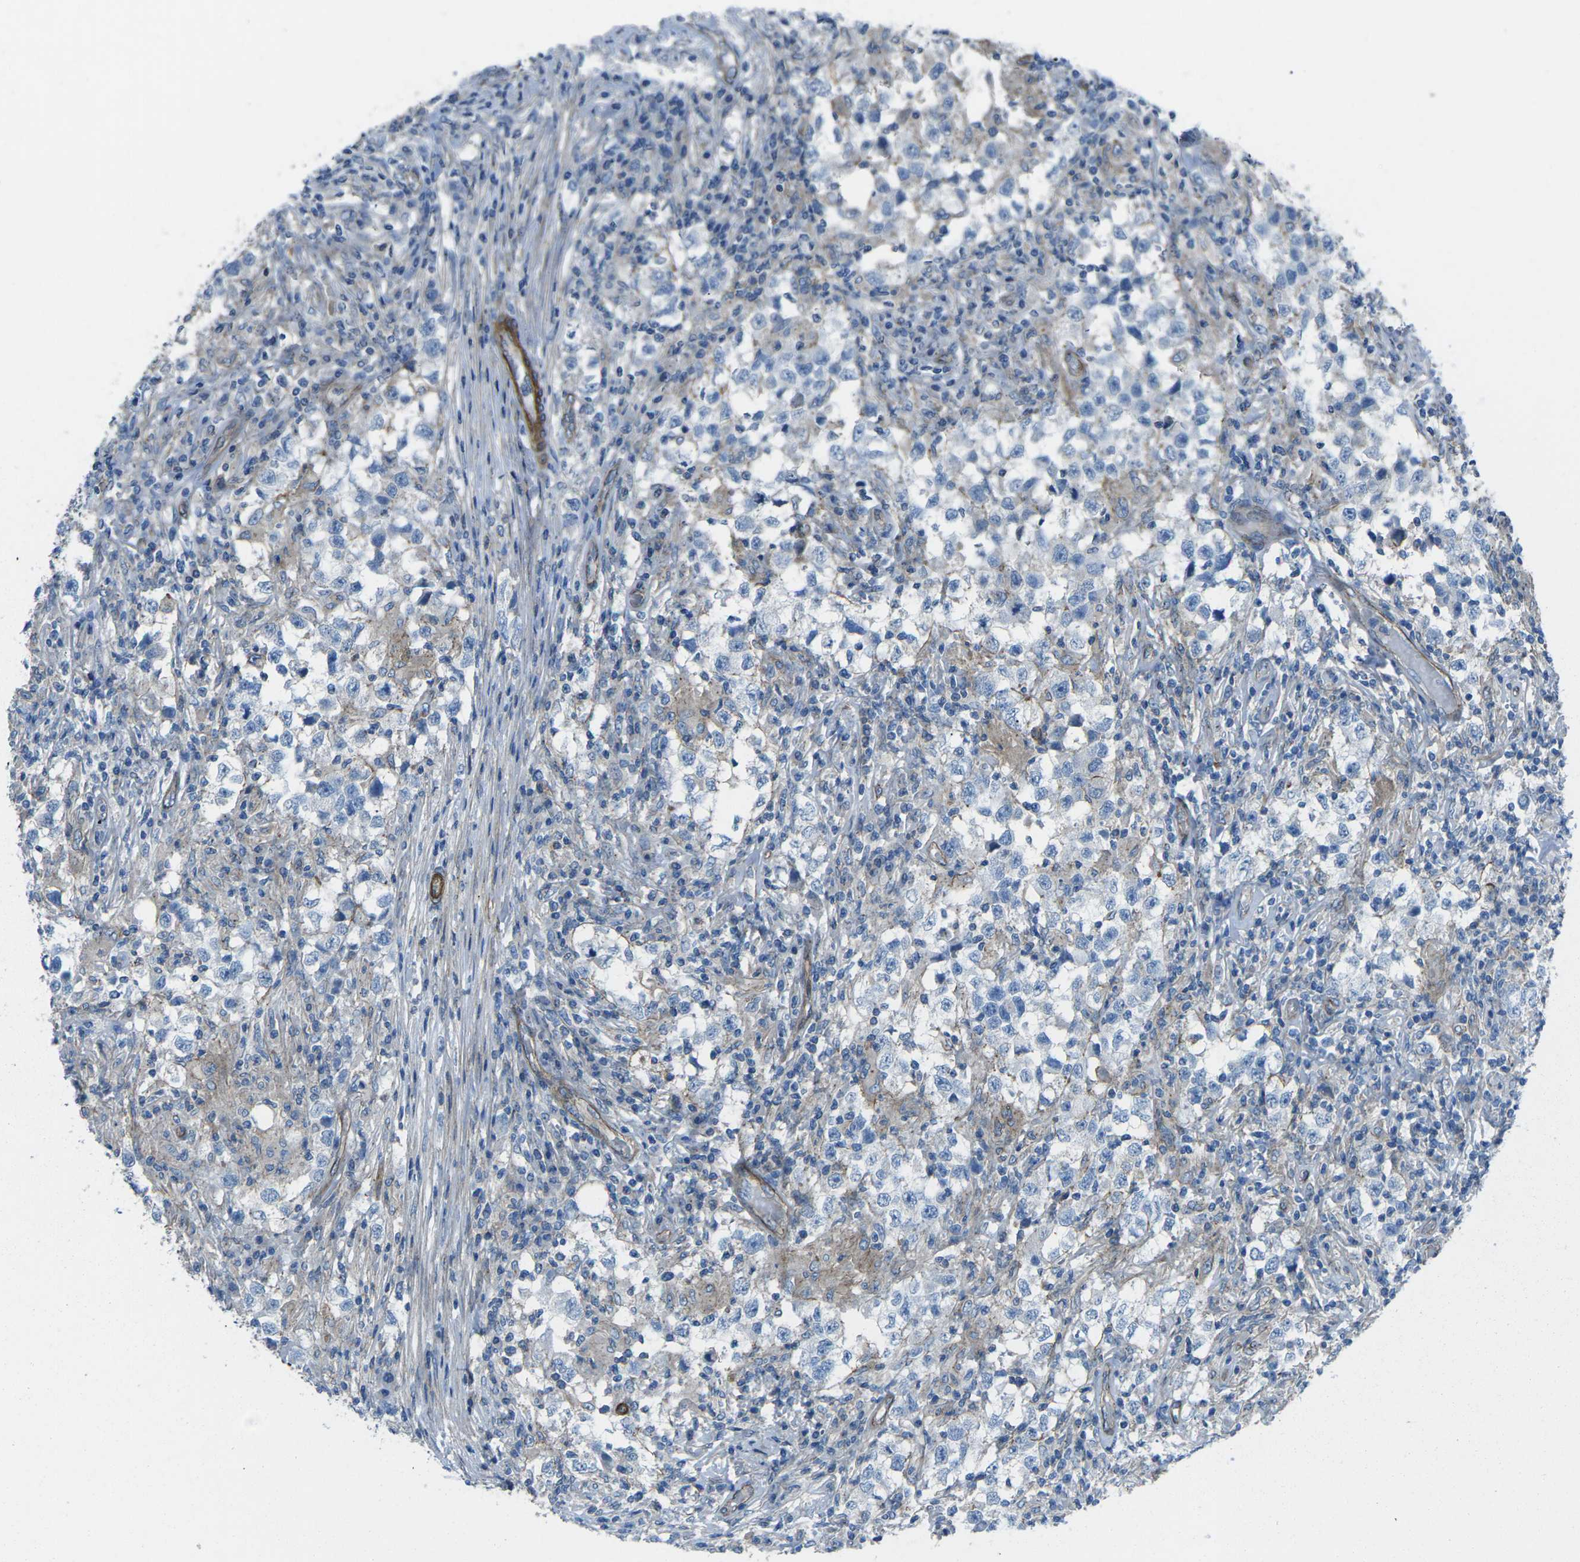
{"staining": {"intensity": "negative", "quantity": "none", "location": "none"}, "tissue": "testis cancer", "cell_type": "Tumor cells", "image_type": "cancer", "snomed": [{"axis": "morphology", "description": "Carcinoma, Embryonal, NOS"}, {"axis": "topography", "description": "Testis"}], "caption": "Tumor cells are negative for brown protein staining in testis cancer (embryonal carcinoma).", "gene": "UTRN", "patient": {"sex": "male", "age": 21}}